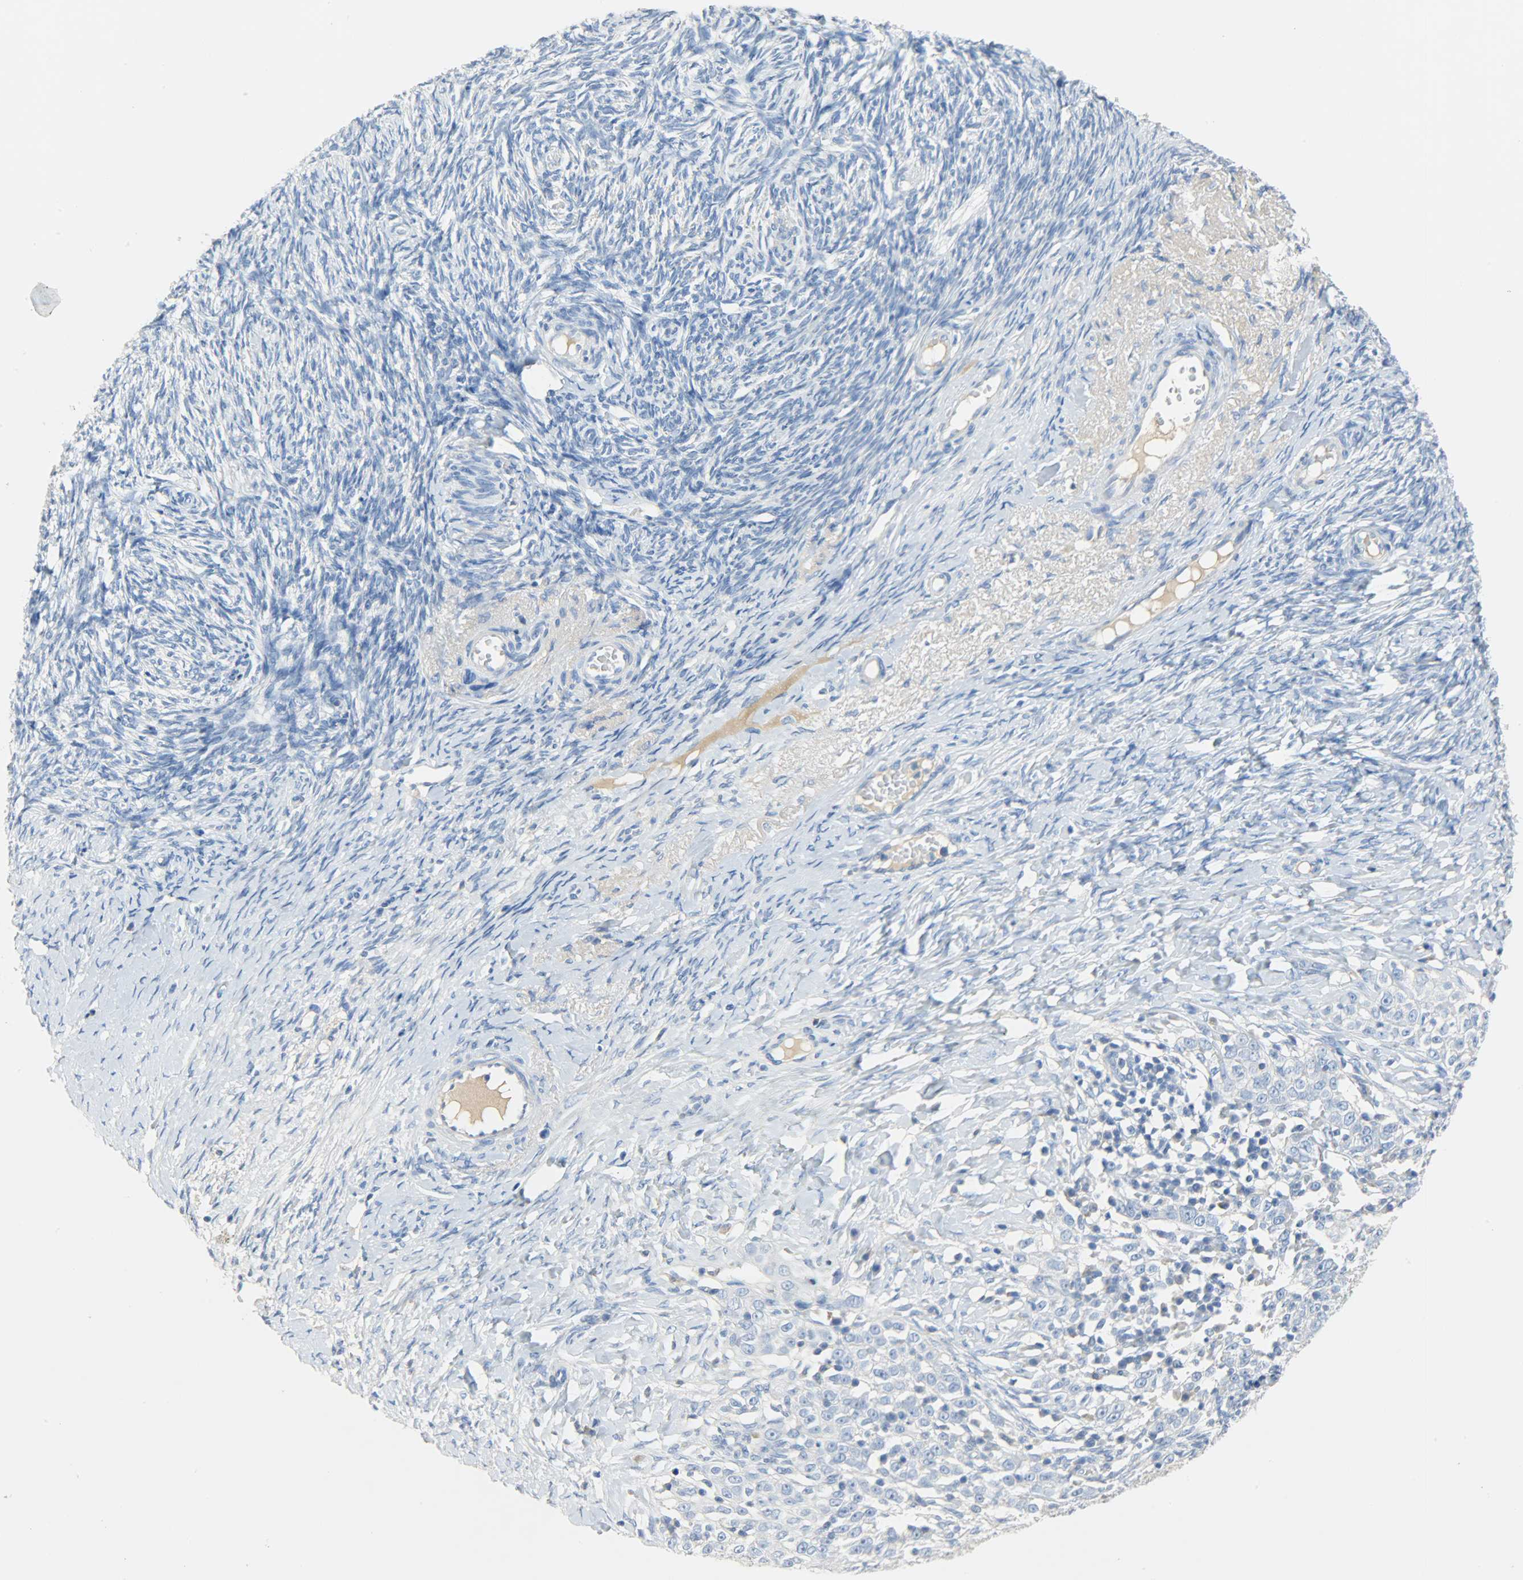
{"staining": {"intensity": "negative", "quantity": "none", "location": "none"}, "tissue": "ovarian cancer", "cell_type": "Tumor cells", "image_type": "cancer", "snomed": [{"axis": "morphology", "description": "Normal tissue, NOS"}, {"axis": "morphology", "description": "Cystadenocarcinoma, serous, NOS"}, {"axis": "topography", "description": "Ovary"}], "caption": "DAB (3,3'-diaminobenzidine) immunohistochemical staining of ovarian cancer displays no significant positivity in tumor cells.", "gene": "CRP", "patient": {"sex": "female", "age": 62}}